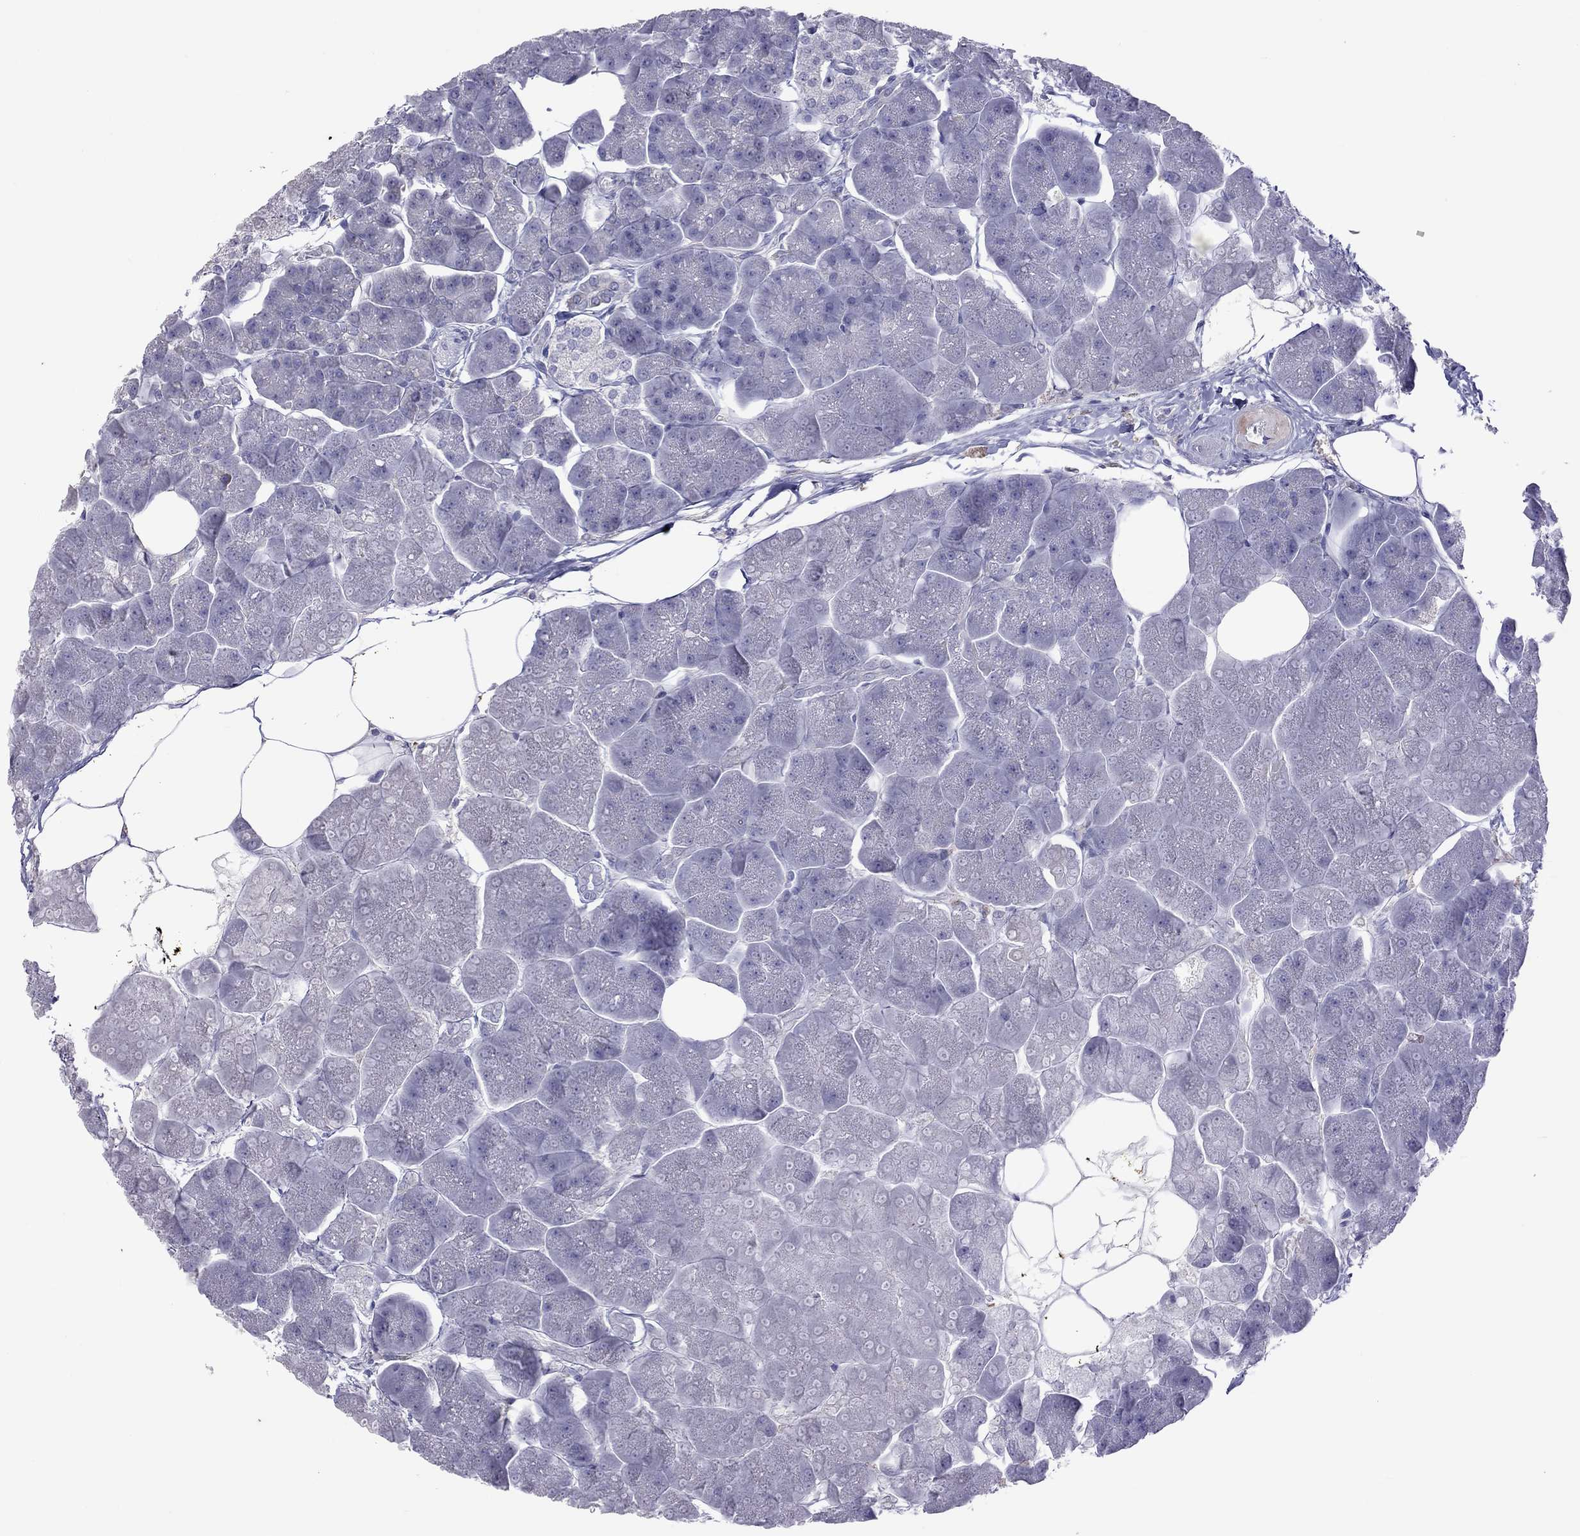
{"staining": {"intensity": "negative", "quantity": "none", "location": "none"}, "tissue": "pancreas", "cell_type": "Exocrine glandular cells", "image_type": "normal", "snomed": [{"axis": "morphology", "description": "Normal tissue, NOS"}, {"axis": "topography", "description": "Adipose tissue"}, {"axis": "topography", "description": "Pancreas"}, {"axis": "topography", "description": "Peripheral nerve tissue"}], "caption": "The histopathology image exhibits no staining of exocrine glandular cells in normal pancreas. (DAB immunohistochemistry (IHC) with hematoxylin counter stain).", "gene": "PPP1R3A", "patient": {"sex": "female", "age": 58}}